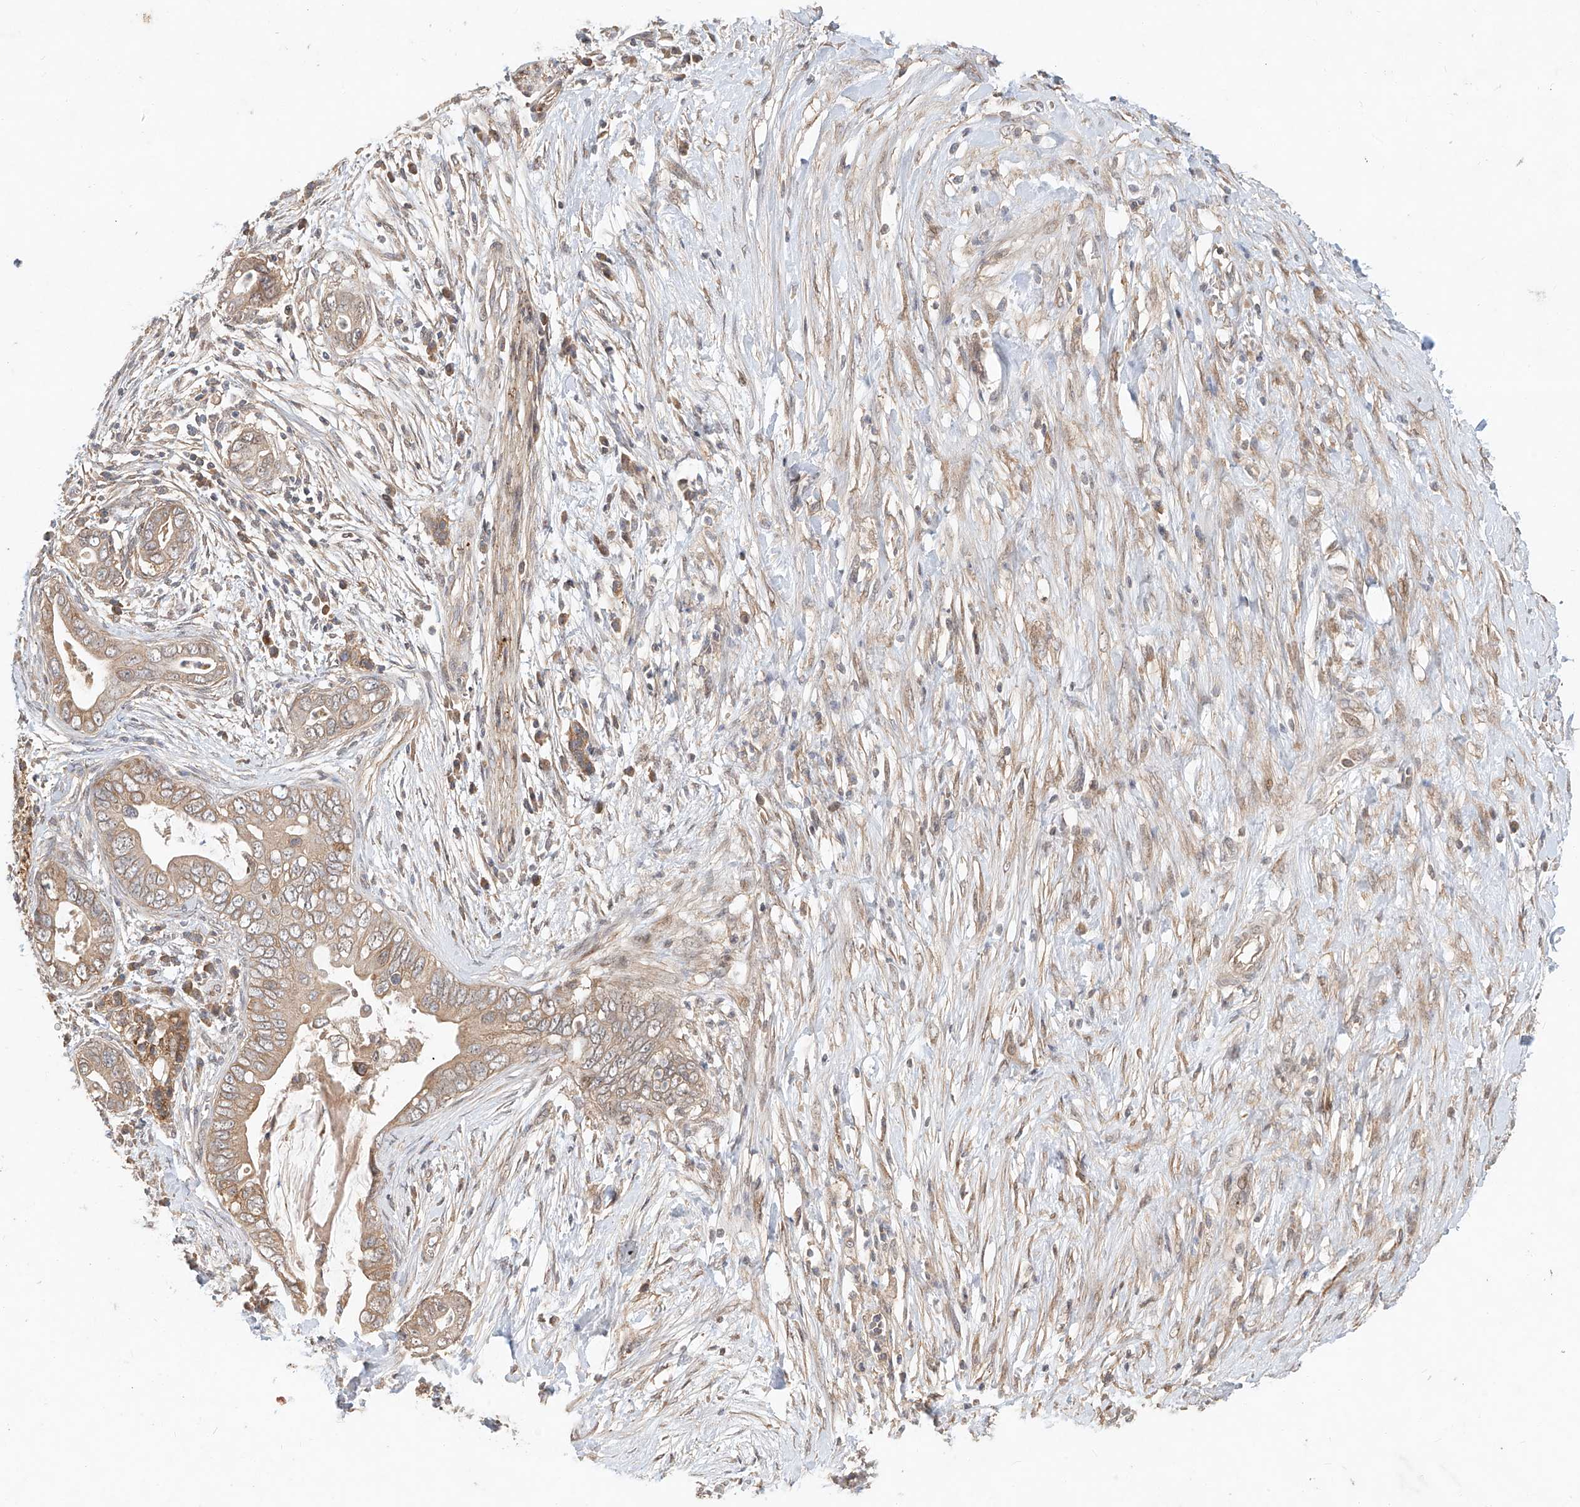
{"staining": {"intensity": "weak", "quantity": "<25%", "location": "cytoplasmic/membranous"}, "tissue": "pancreatic cancer", "cell_type": "Tumor cells", "image_type": "cancer", "snomed": [{"axis": "morphology", "description": "Adenocarcinoma, NOS"}, {"axis": "topography", "description": "Pancreas"}], "caption": "DAB immunohistochemical staining of human pancreatic cancer (adenocarcinoma) displays no significant positivity in tumor cells. (Stains: DAB IHC with hematoxylin counter stain, Microscopy: brightfield microscopy at high magnification).", "gene": "TMEM61", "patient": {"sex": "male", "age": 75}}